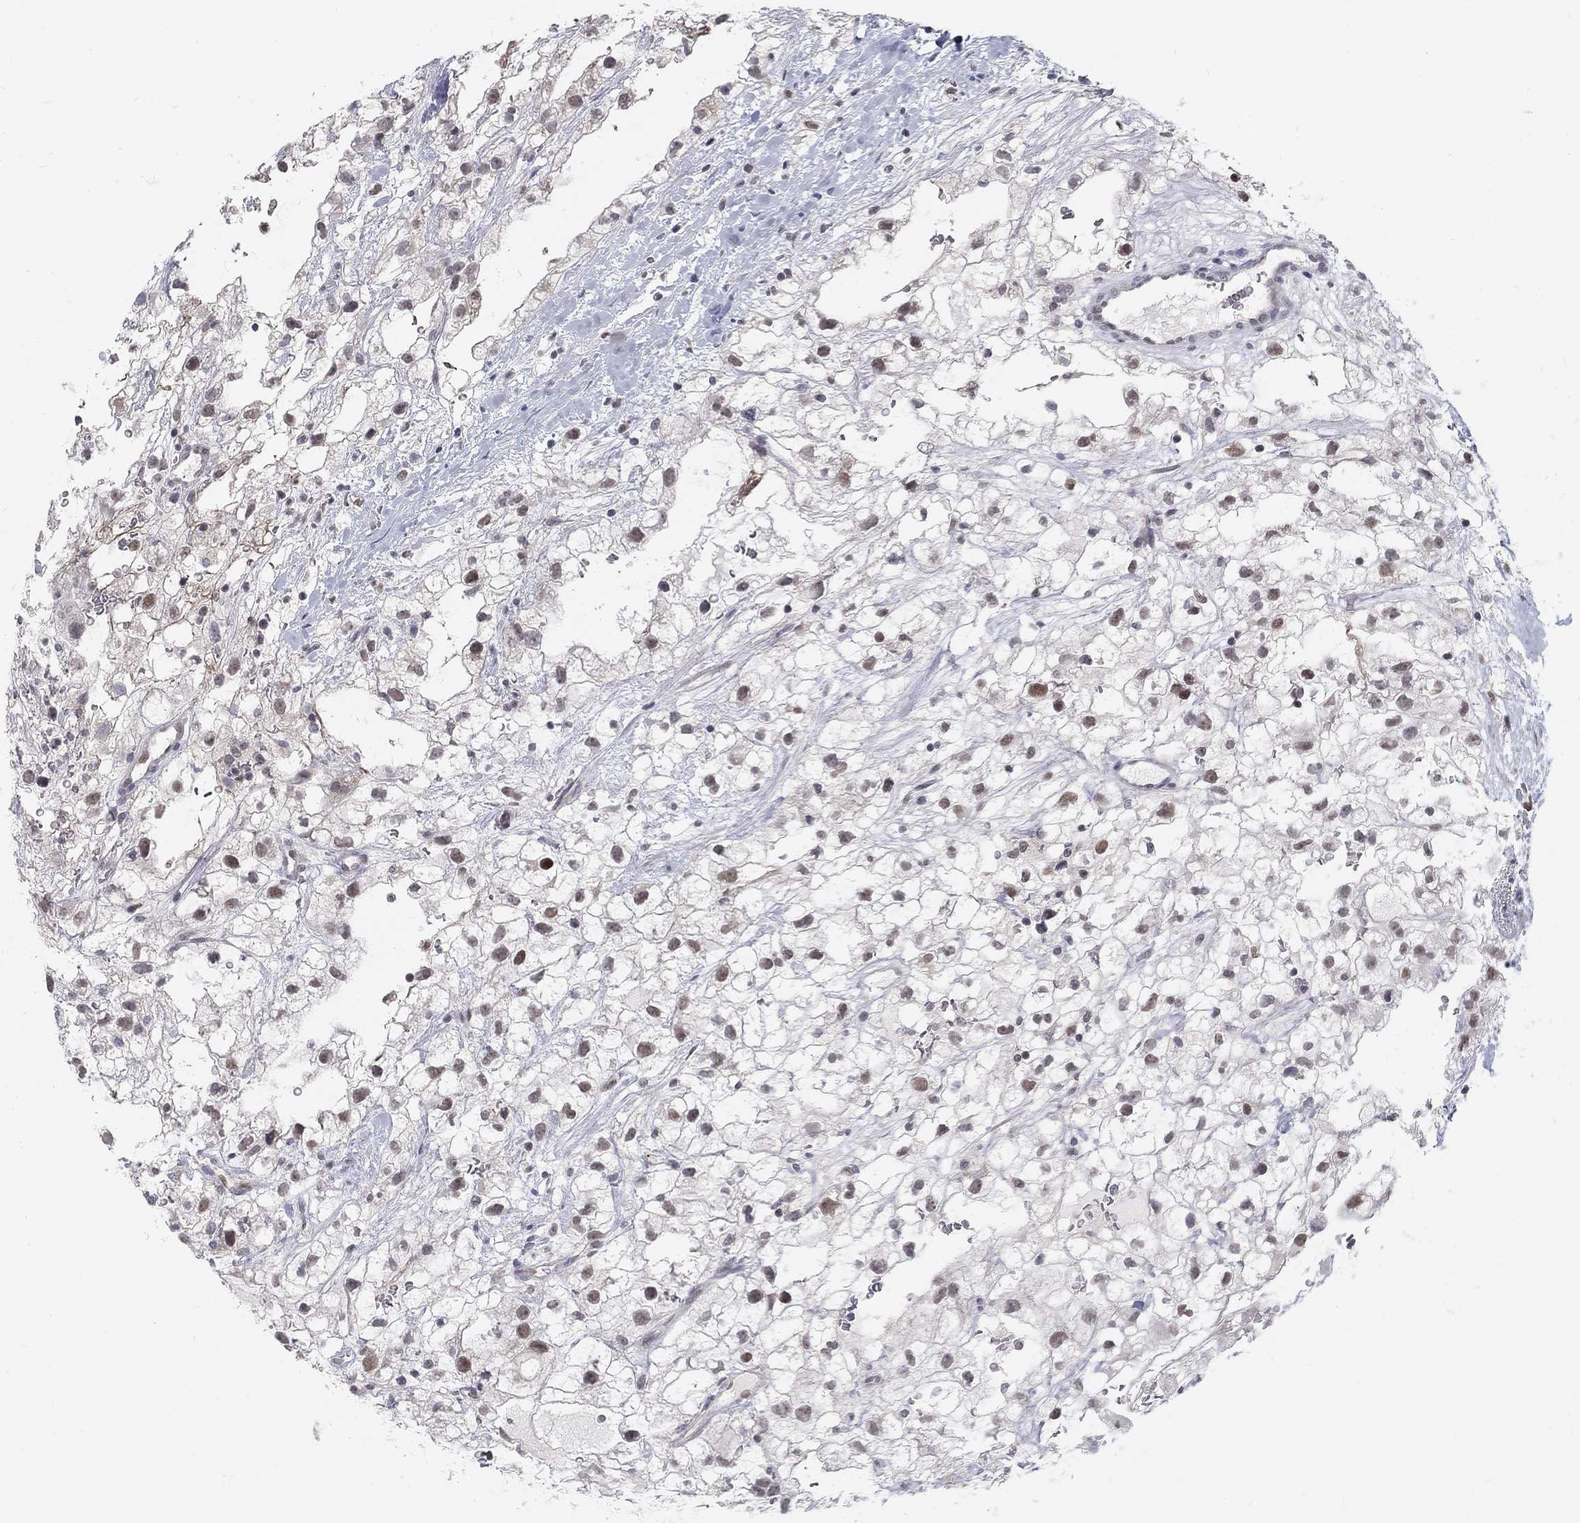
{"staining": {"intensity": "moderate", "quantity": ">75%", "location": "nuclear"}, "tissue": "renal cancer", "cell_type": "Tumor cells", "image_type": "cancer", "snomed": [{"axis": "morphology", "description": "Adenocarcinoma, NOS"}, {"axis": "topography", "description": "Kidney"}], "caption": "Immunohistochemistry of human adenocarcinoma (renal) shows medium levels of moderate nuclear positivity in approximately >75% of tumor cells.", "gene": "GCFC2", "patient": {"sex": "male", "age": 59}}